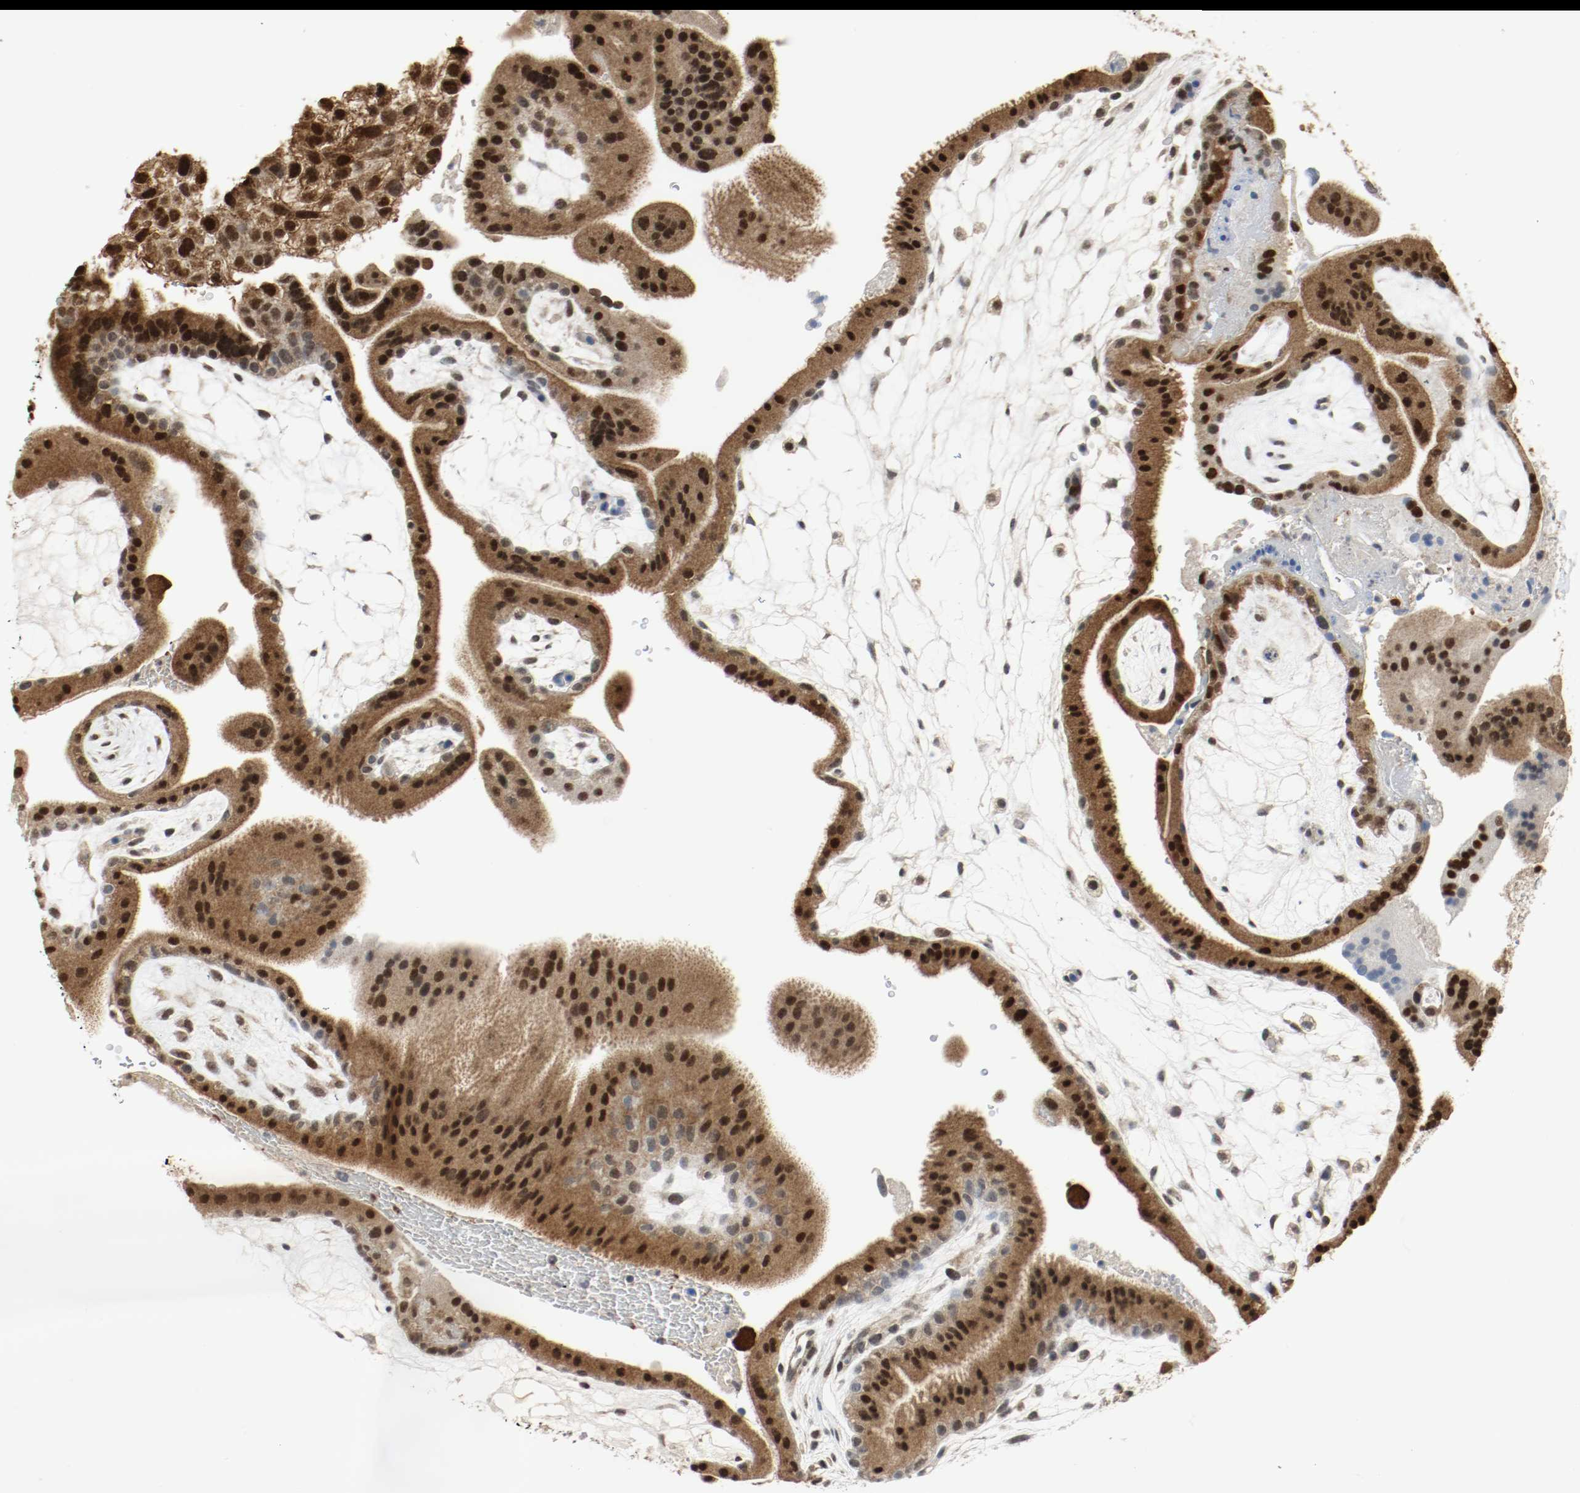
{"staining": {"intensity": "strong", "quantity": ">75%", "location": "cytoplasmic/membranous,nuclear"}, "tissue": "placenta", "cell_type": "Decidual cells", "image_type": "normal", "snomed": [{"axis": "morphology", "description": "Normal tissue, NOS"}, {"axis": "topography", "description": "Placenta"}], "caption": "High-power microscopy captured an immunohistochemistry (IHC) photomicrograph of unremarkable placenta, revealing strong cytoplasmic/membranous,nuclear positivity in approximately >75% of decidual cells.", "gene": "PPME1", "patient": {"sex": "female", "age": 19}}